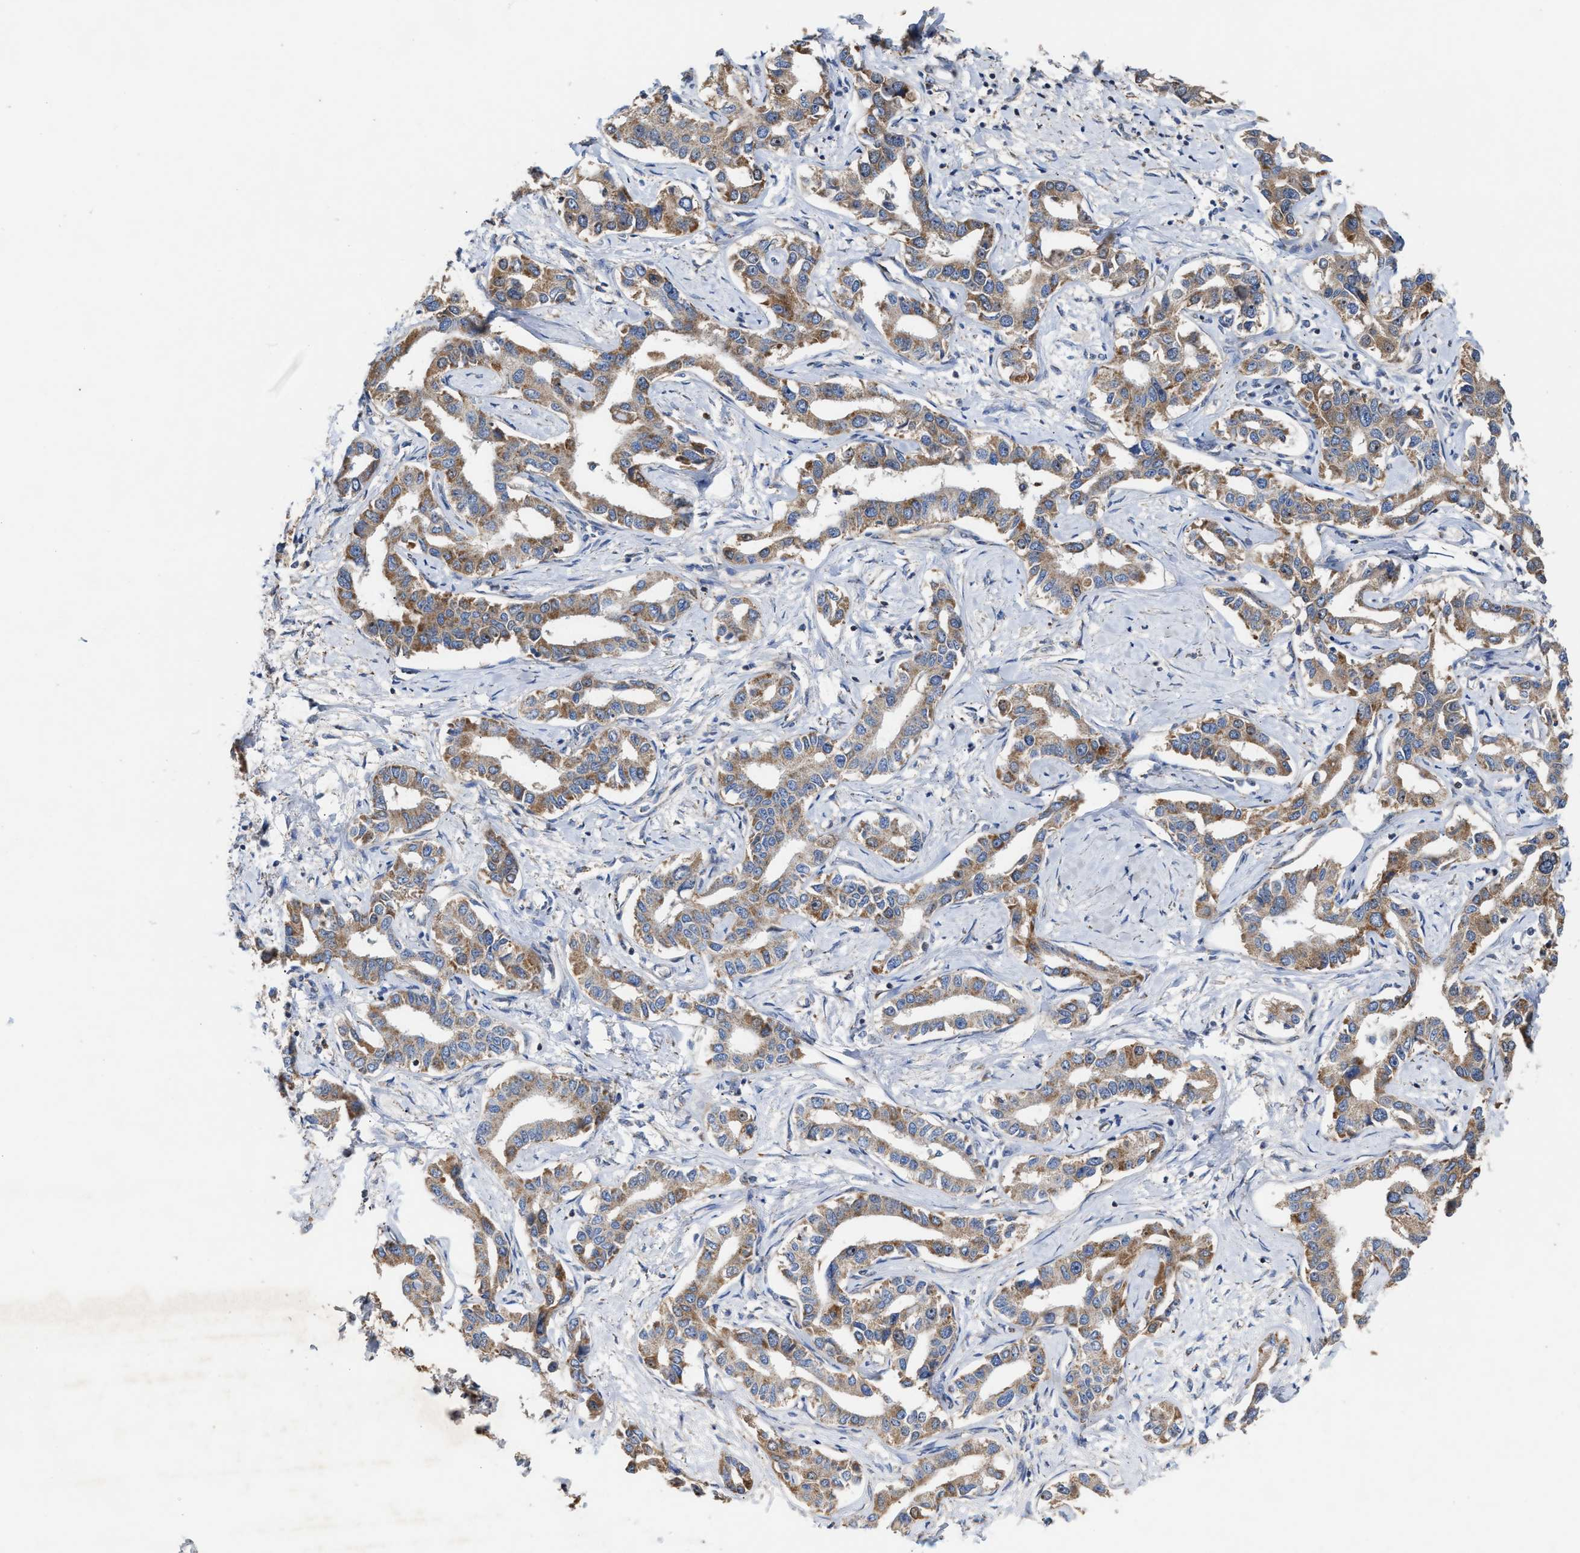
{"staining": {"intensity": "moderate", "quantity": ">75%", "location": "cytoplasmic/membranous"}, "tissue": "liver cancer", "cell_type": "Tumor cells", "image_type": "cancer", "snomed": [{"axis": "morphology", "description": "Cholangiocarcinoma"}, {"axis": "topography", "description": "Liver"}], "caption": "A high-resolution micrograph shows IHC staining of cholangiocarcinoma (liver), which shows moderate cytoplasmic/membranous staining in about >75% of tumor cells.", "gene": "MECR", "patient": {"sex": "male", "age": 59}}